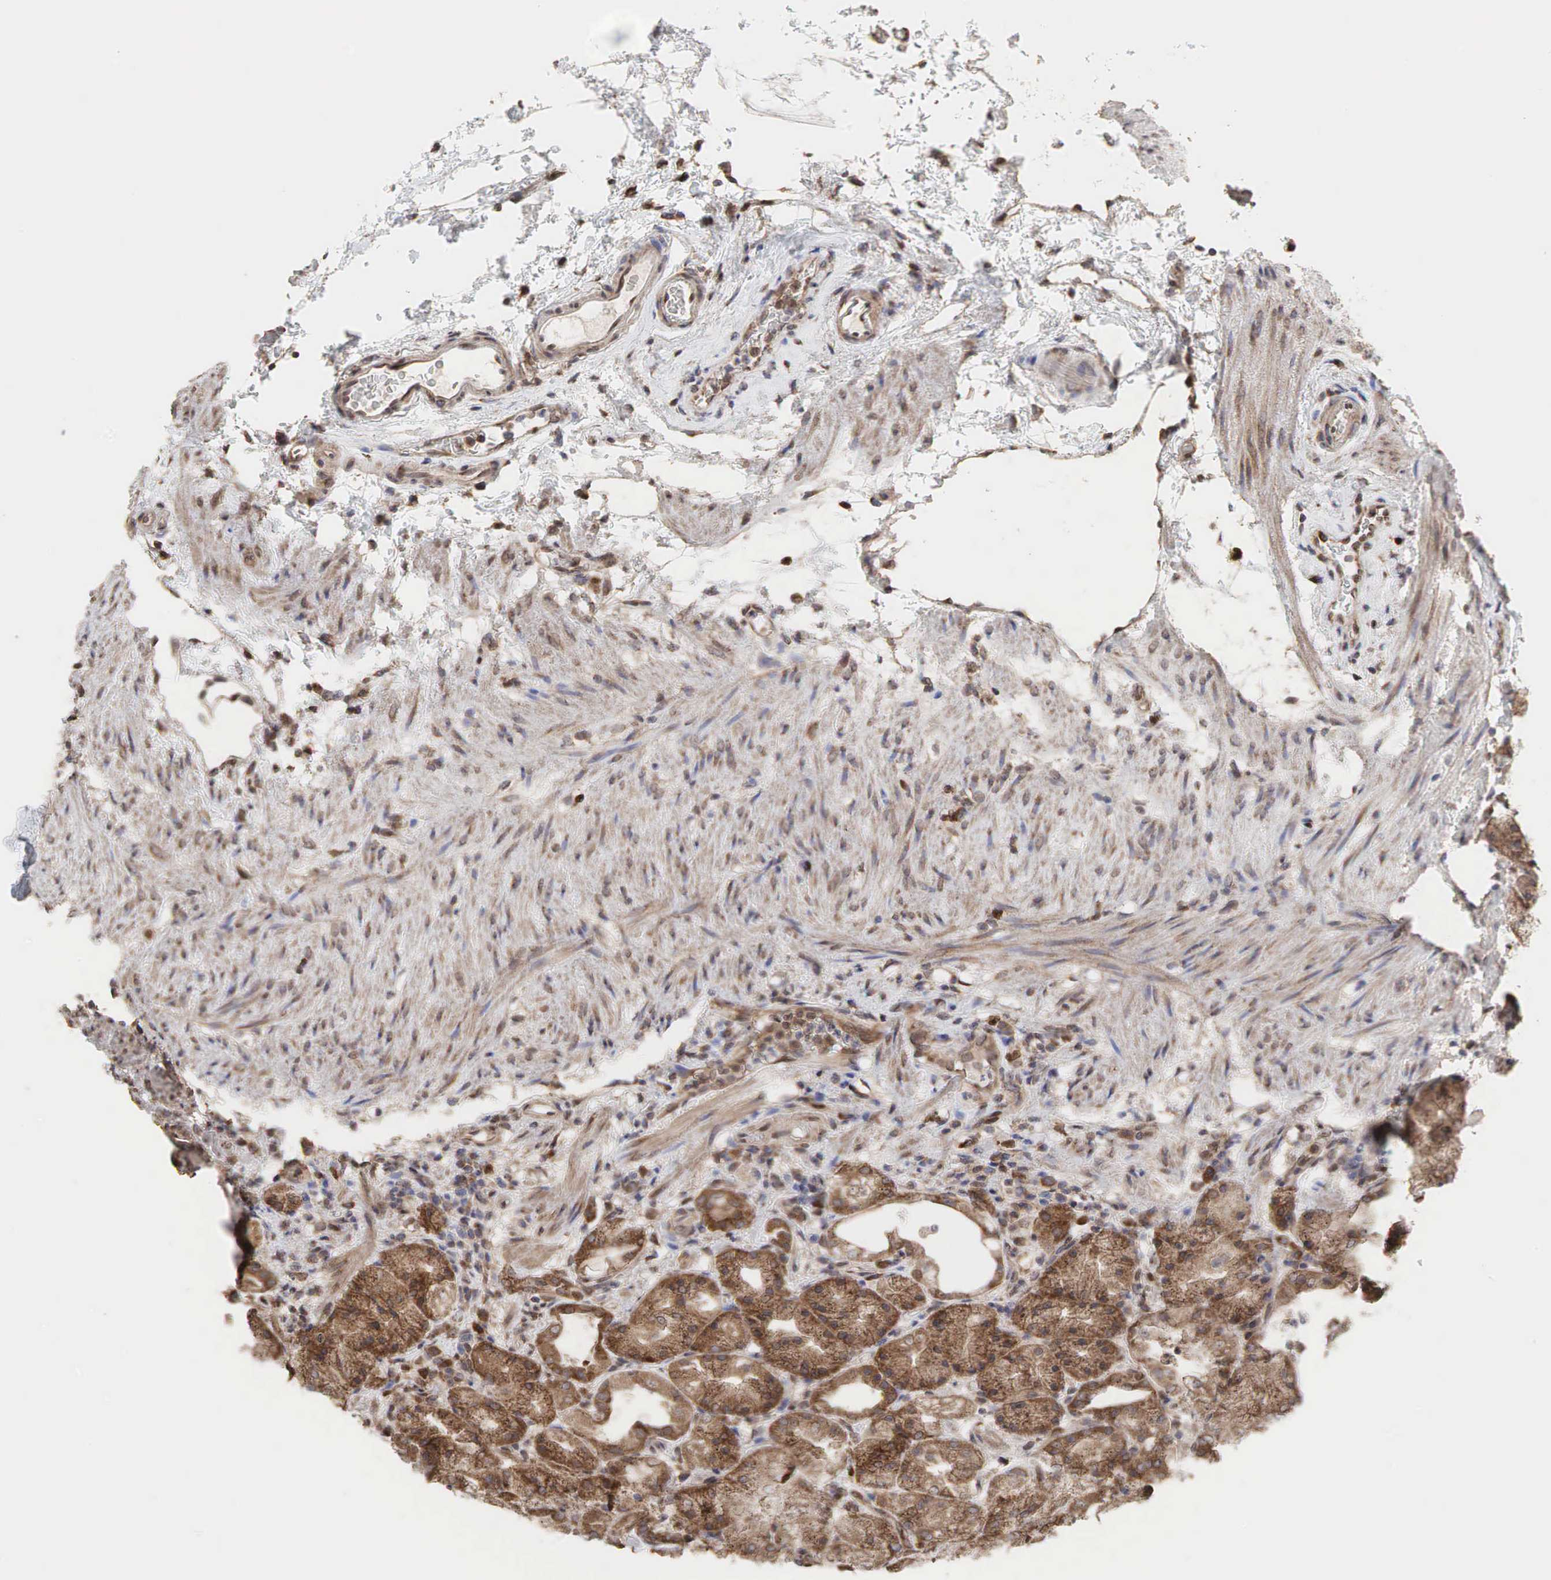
{"staining": {"intensity": "moderate", "quantity": ">75%", "location": "cytoplasmic/membranous"}, "tissue": "stomach", "cell_type": "Glandular cells", "image_type": "normal", "snomed": [{"axis": "morphology", "description": "Normal tissue, NOS"}, {"axis": "topography", "description": "Stomach, upper"}], "caption": "Stomach stained with immunohistochemistry shows moderate cytoplasmic/membranous staining in approximately >75% of glandular cells.", "gene": "PABPC5", "patient": {"sex": "female", "age": 75}}